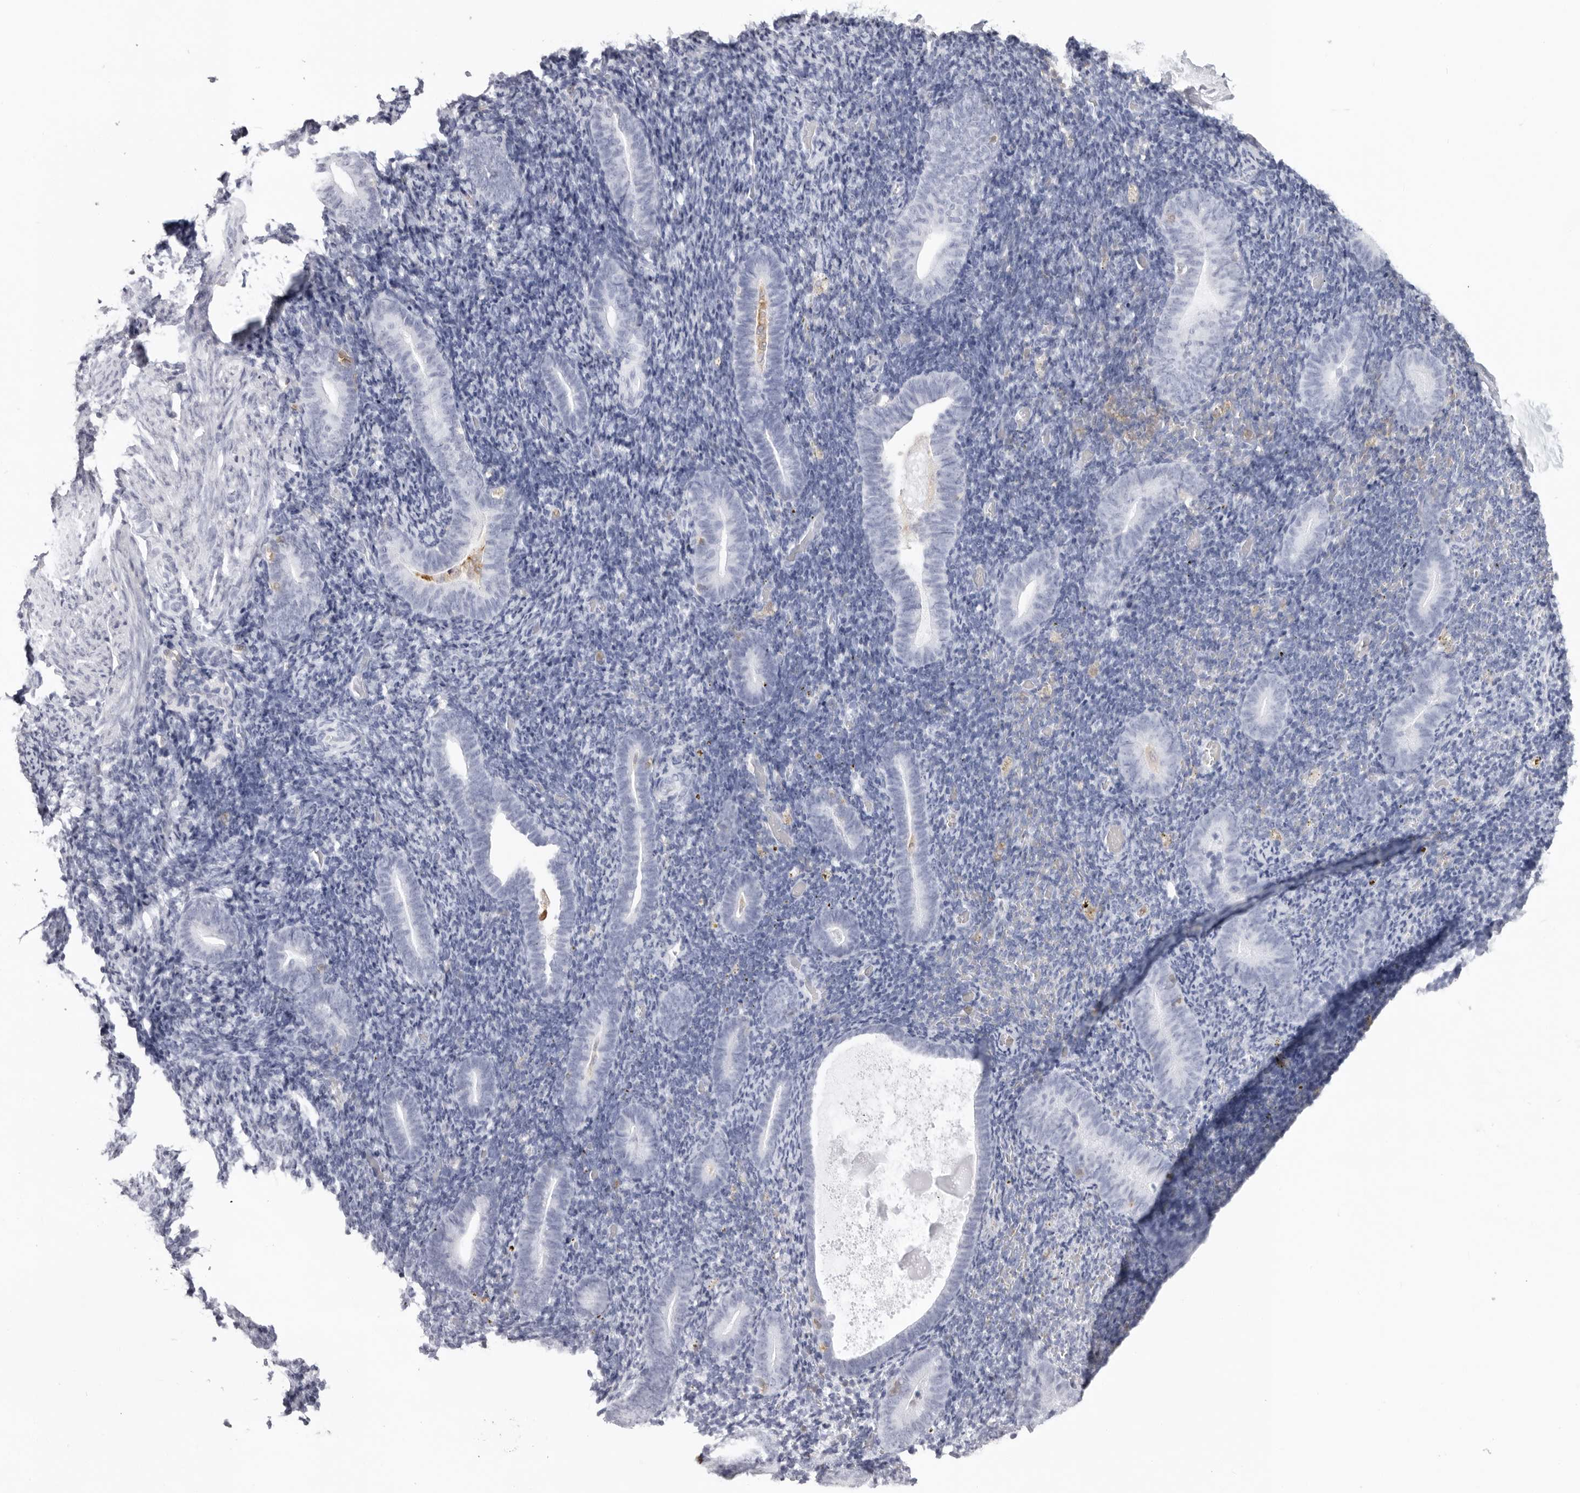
{"staining": {"intensity": "negative", "quantity": "none", "location": "none"}, "tissue": "endometrium", "cell_type": "Cells in endometrial stroma", "image_type": "normal", "snomed": [{"axis": "morphology", "description": "Normal tissue, NOS"}, {"axis": "topography", "description": "Endometrium"}], "caption": "High power microscopy photomicrograph of an immunohistochemistry photomicrograph of normal endometrium, revealing no significant staining in cells in endometrial stroma. (DAB immunohistochemistry with hematoxylin counter stain).", "gene": "FMNL1", "patient": {"sex": "female", "age": 51}}